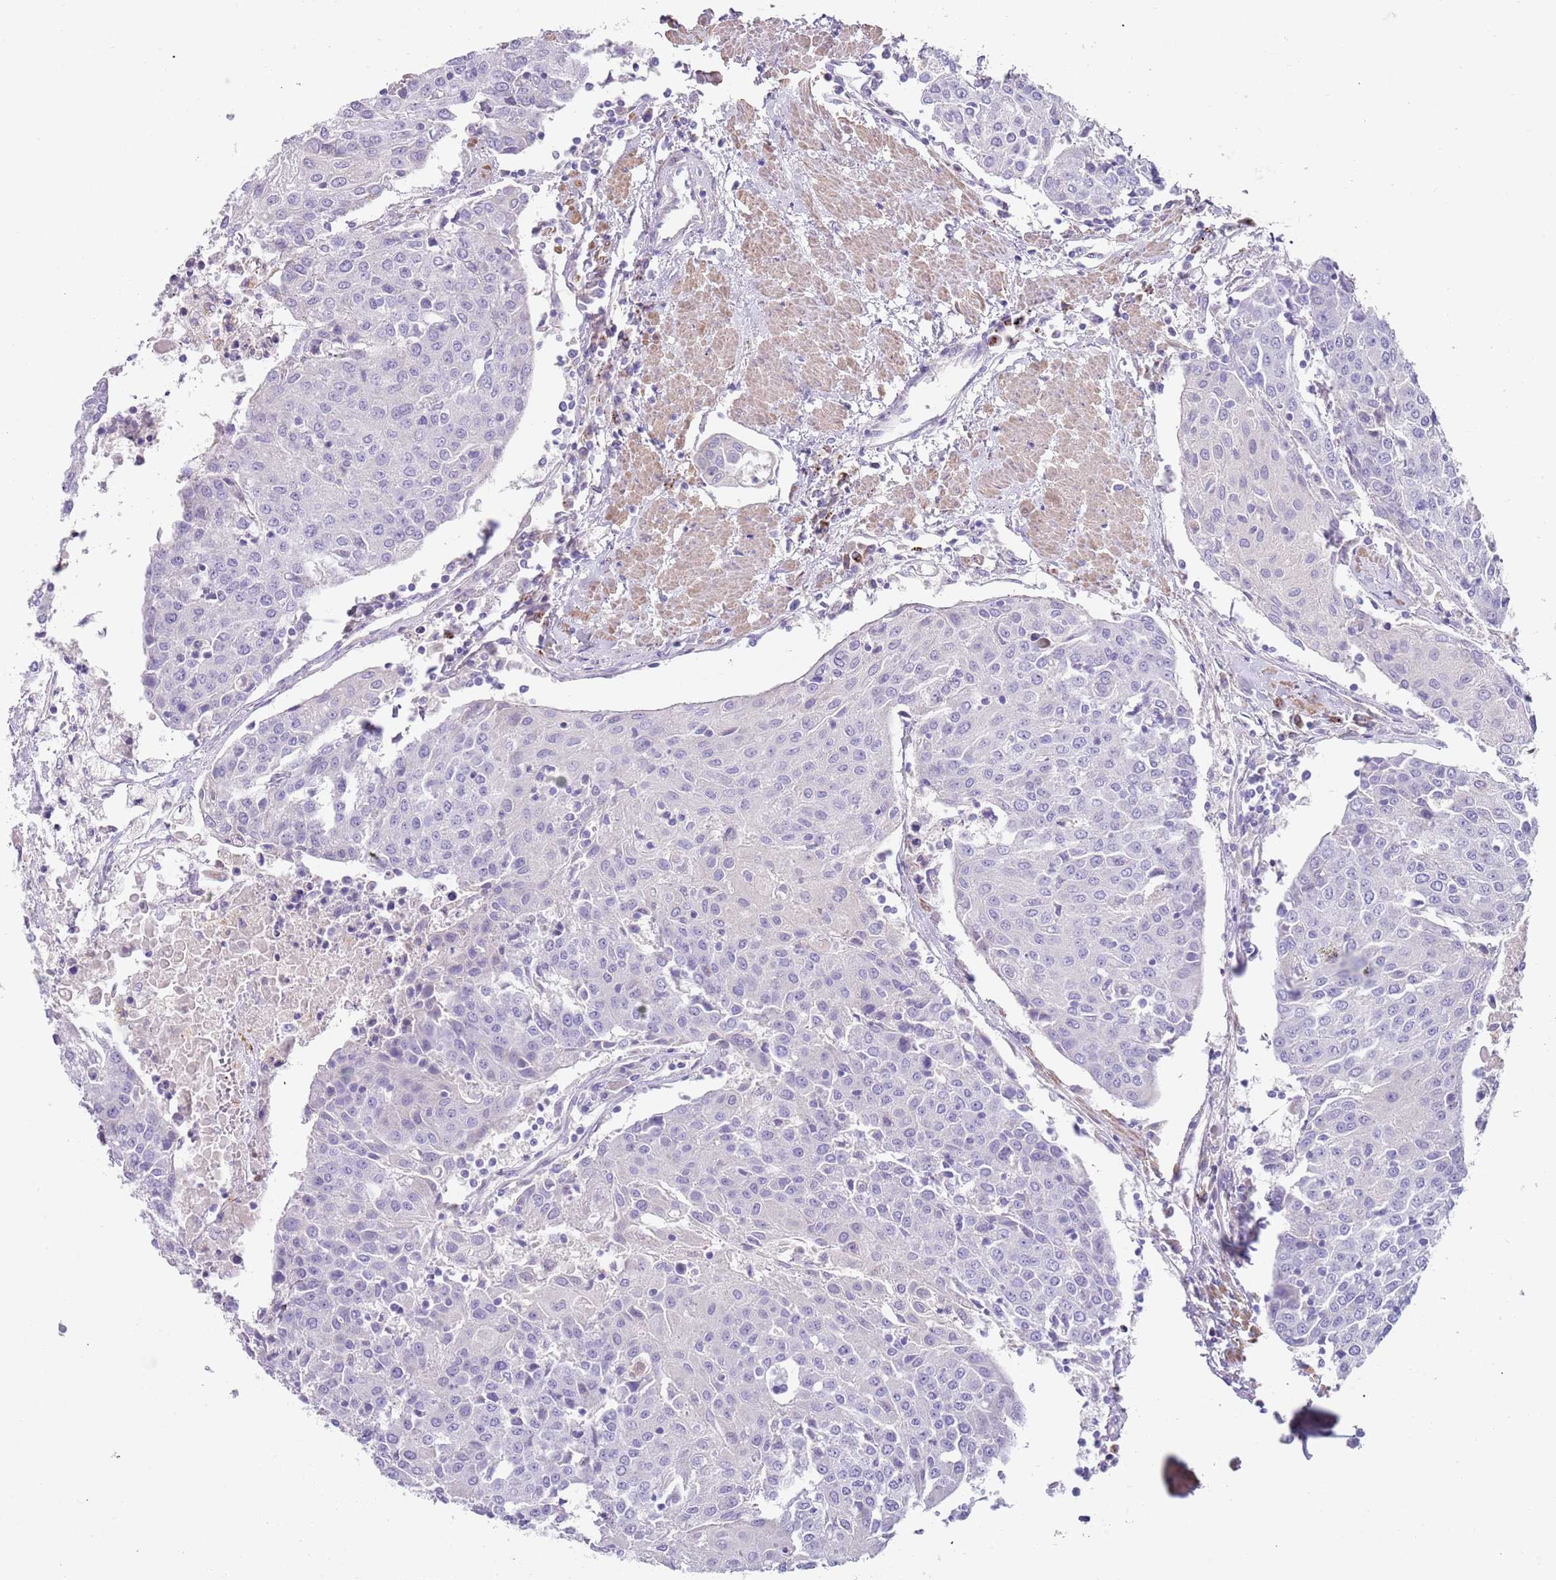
{"staining": {"intensity": "negative", "quantity": "none", "location": "none"}, "tissue": "urothelial cancer", "cell_type": "Tumor cells", "image_type": "cancer", "snomed": [{"axis": "morphology", "description": "Urothelial carcinoma, High grade"}, {"axis": "topography", "description": "Urinary bladder"}], "caption": "There is no significant staining in tumor cells of urothelial cancer.", "gene": "LRRN3", "patient": {"sex": "female", "age": 85}}